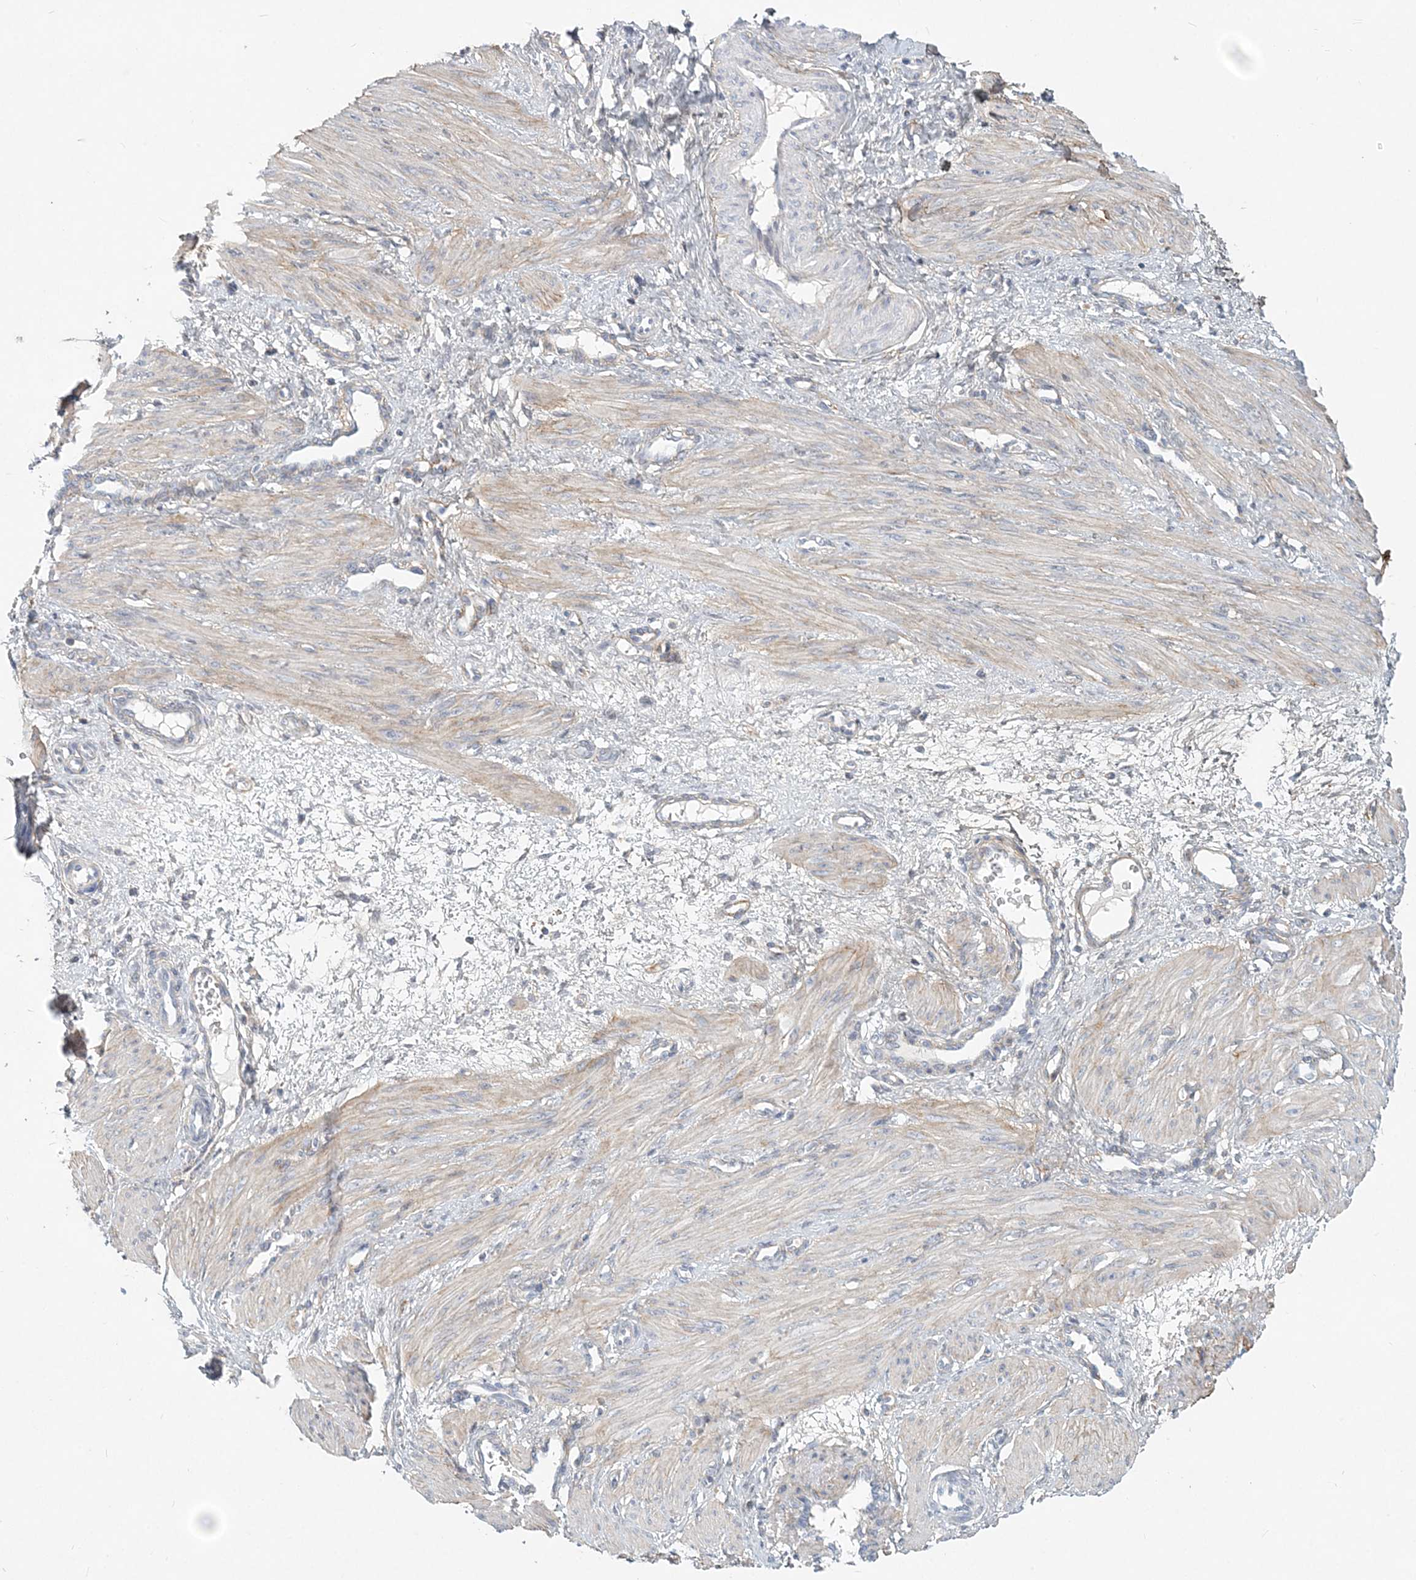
{"staining": {"intensity": "weak", "quantity": "<25%", "location": "cytoplasmic/membranous"}, "tissue": "smooth muscle", "cell_type": "Smooth muscle cells", "image_type": "normal", "snomed": [{"axis": "morphology", "description": "Normal tissue, NOS"}, {"axis": "topography", "description": "Endometrium"}], "caption": "This is an immunohistochemistry photomicrograph of unremarkable human smooth muscle. There is no staining in smooth muscle cells.", "gene": "GMPPA", "patient": {"sex": "female", "age": 33}}